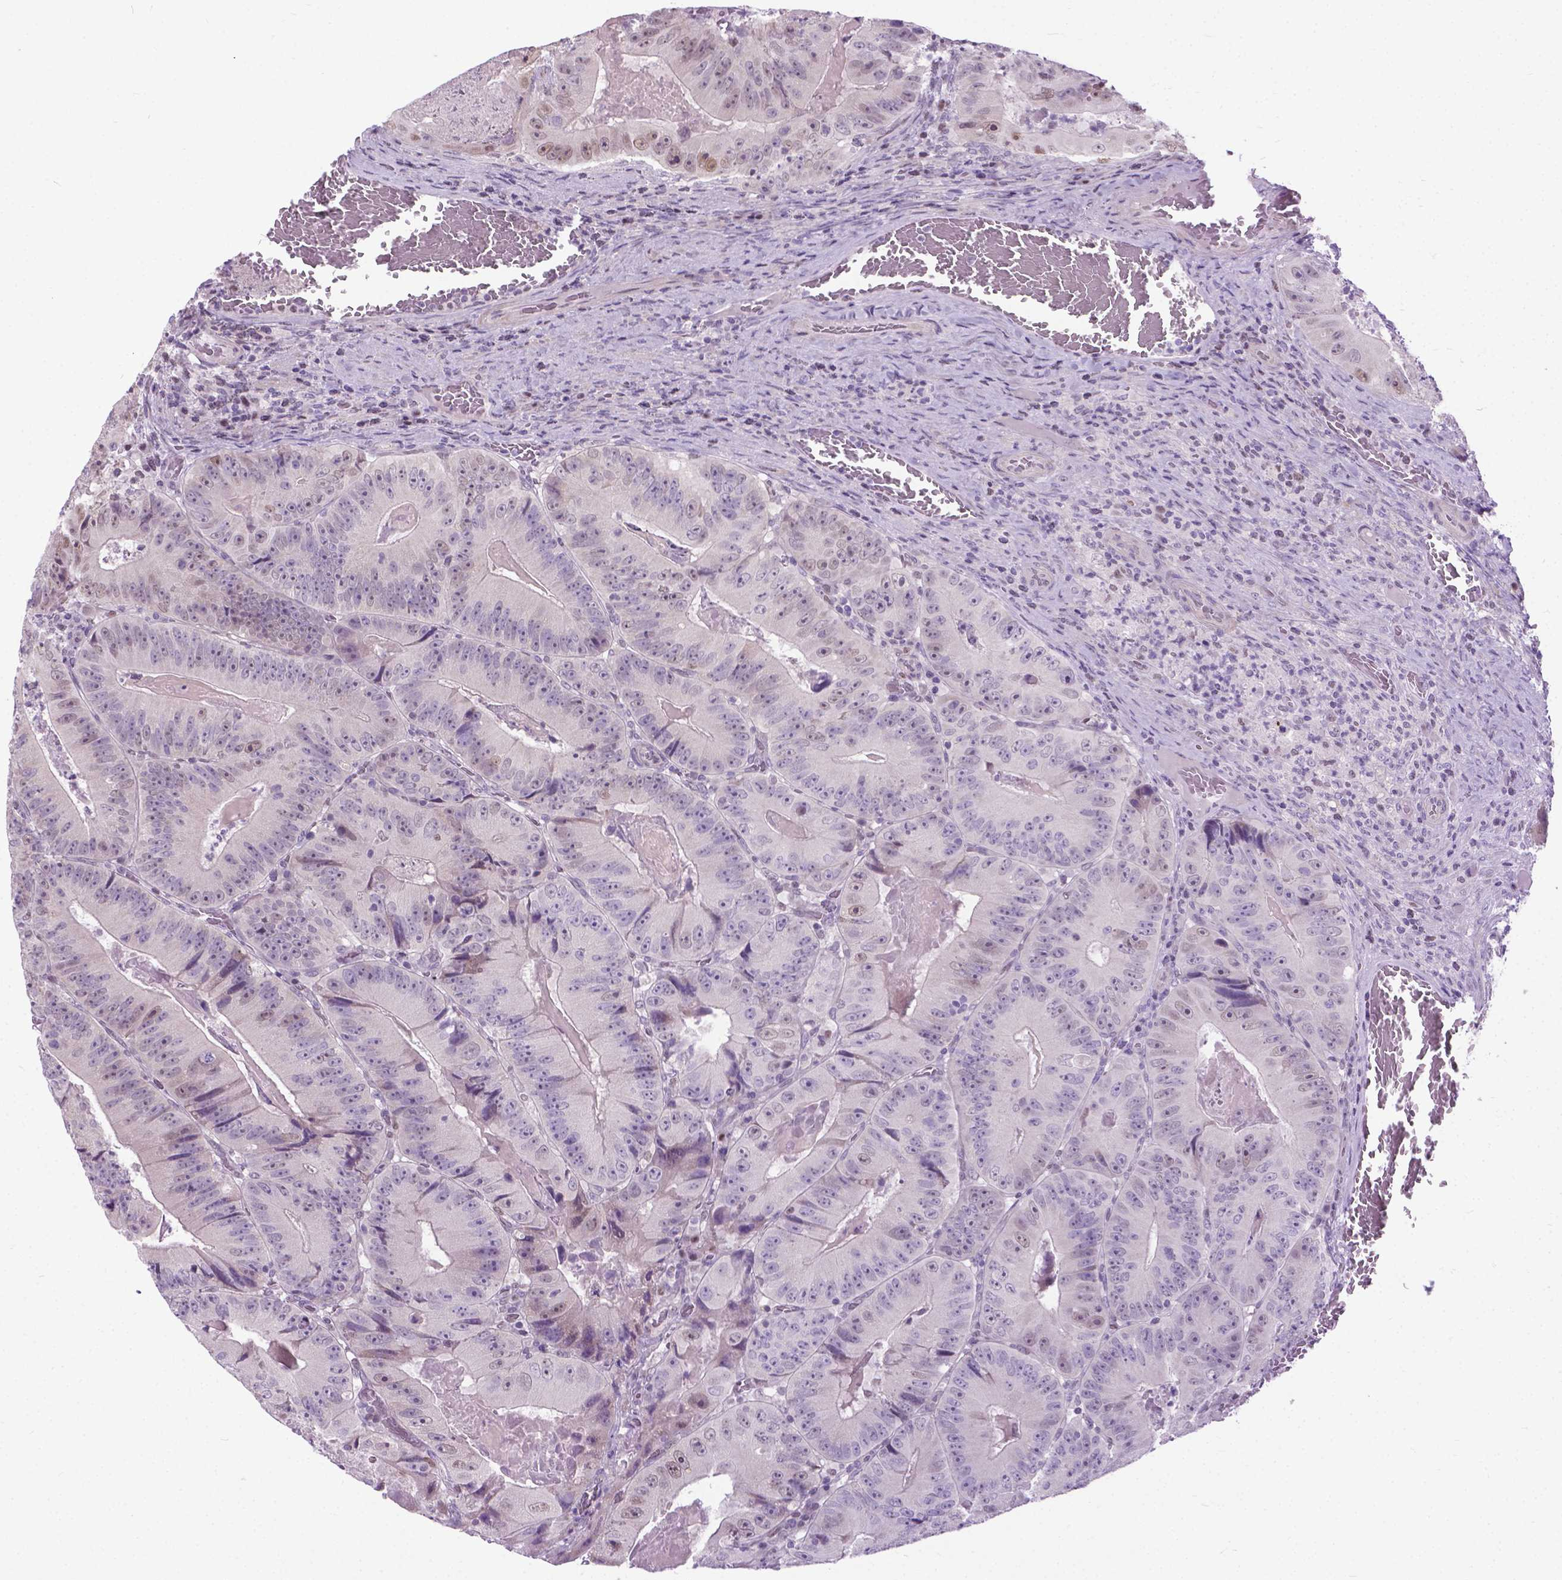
{"staining": {"intensity": "negative", "quantity": "none", "location": "none"}, "tissue": "colorectal cancer", "cell_type": "Tumor cells", "image_type": "cancer", "snomed": [{"axis": "morphology", "description": "Adenocarcinoma, NOS"}, {"axis": "topography", "description": "Colon"}], "caption": "An image of colorectal adenocarcinoma stained for a protein displays no brown staining in tumor cells.", "gene": "APCDD1L", "patient": {"sex": "female", "age": 86}}